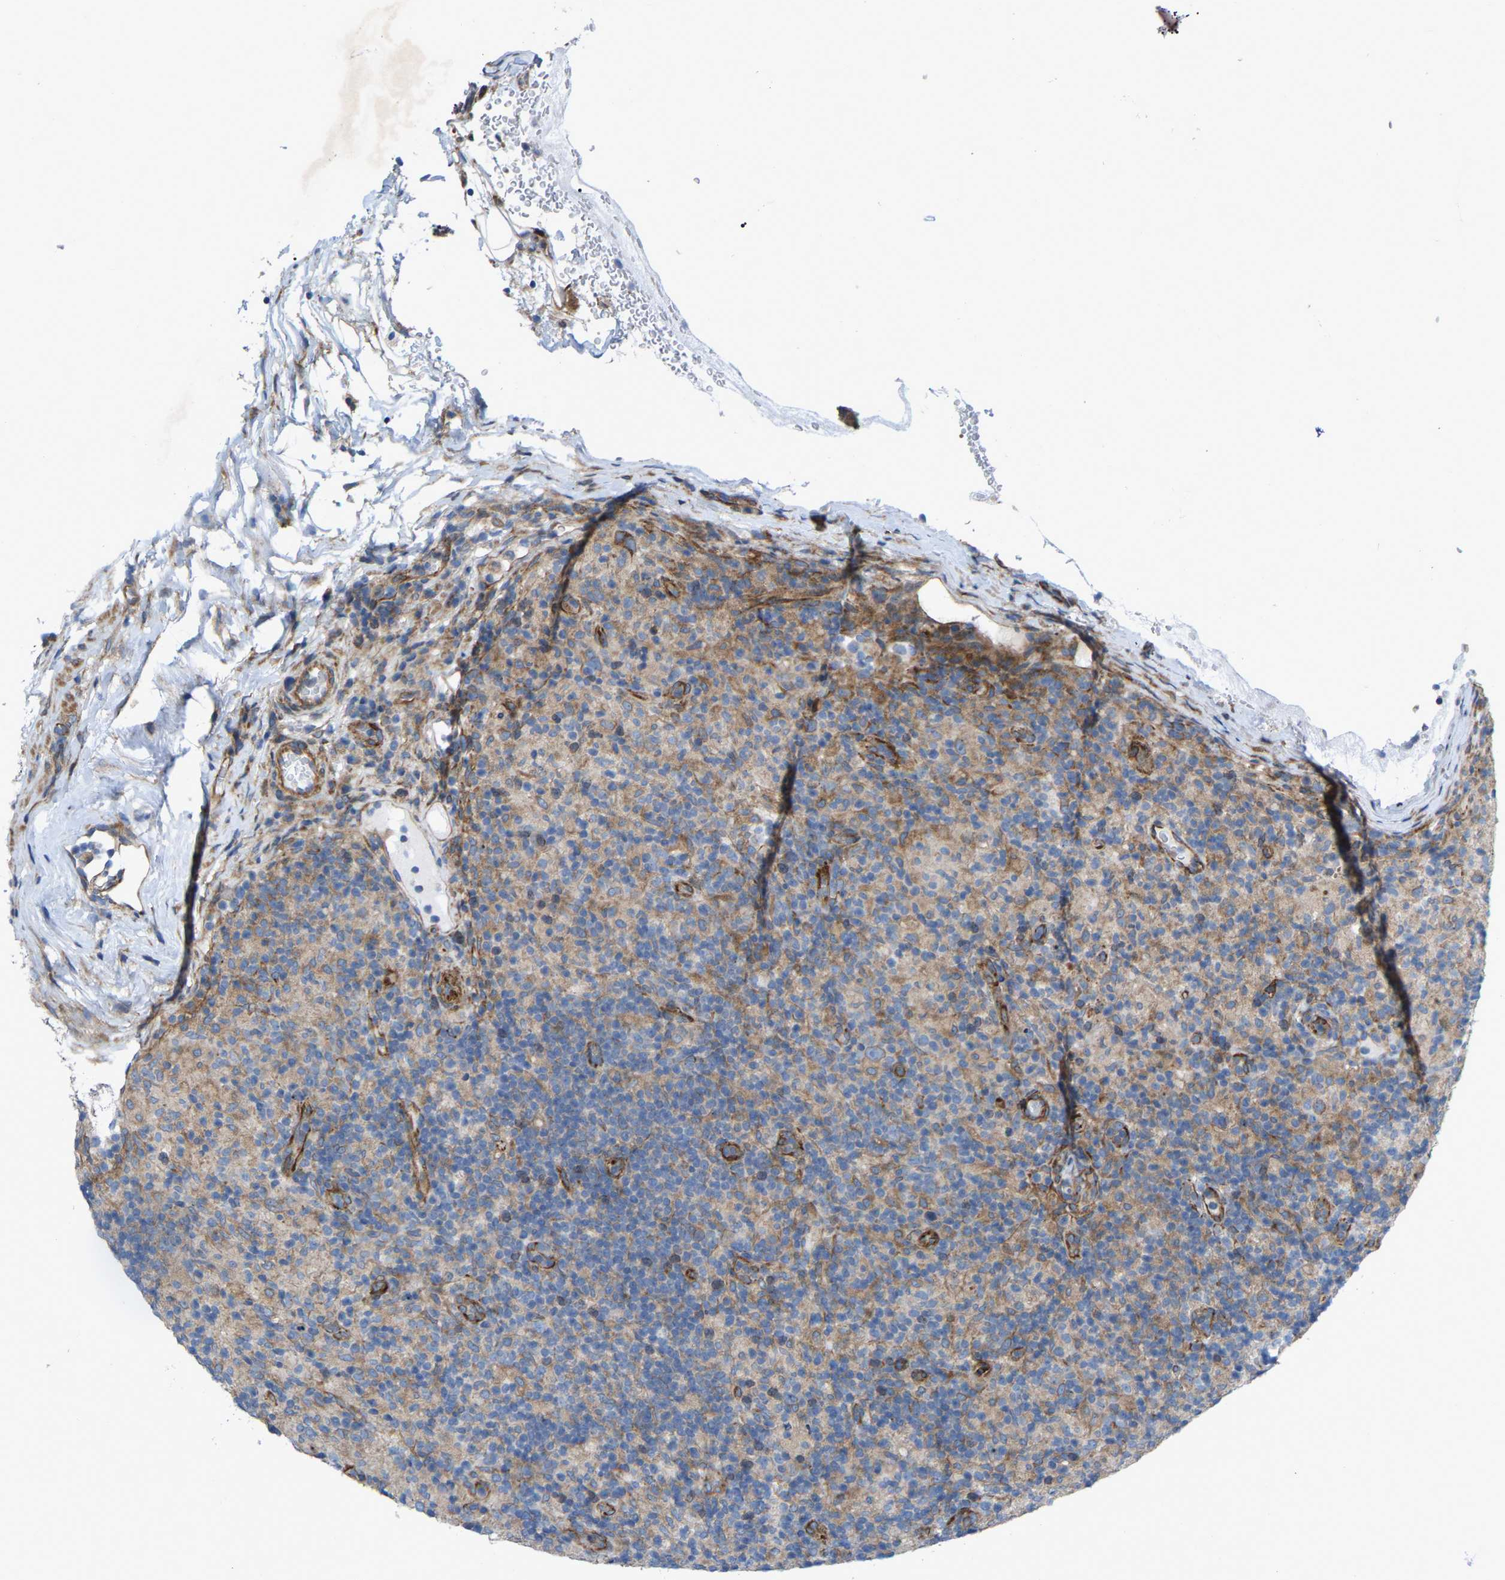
{"staining": {"intensity": "weak", "quantity": "<25%", "location": "cytoplasmic/membranous"}, "tissue": "lymphoma", "cell_type": "Tumor cells", "image_type": "cancer", "snomed": [{"axis": "morphology", "description": "Hodgkin's disease, NOS"}, {"axis": "topography", "description": "Lymph node"}], "caption": "This histopathology image is of lymphoma stained with immunohistochemistry (IHC) to label a protein in brown with the nuclei are counter-stained blue. There is no staining in tumor cells.", "gene": "TOR1B", "patient": {"sex": "male", "age": 70}}